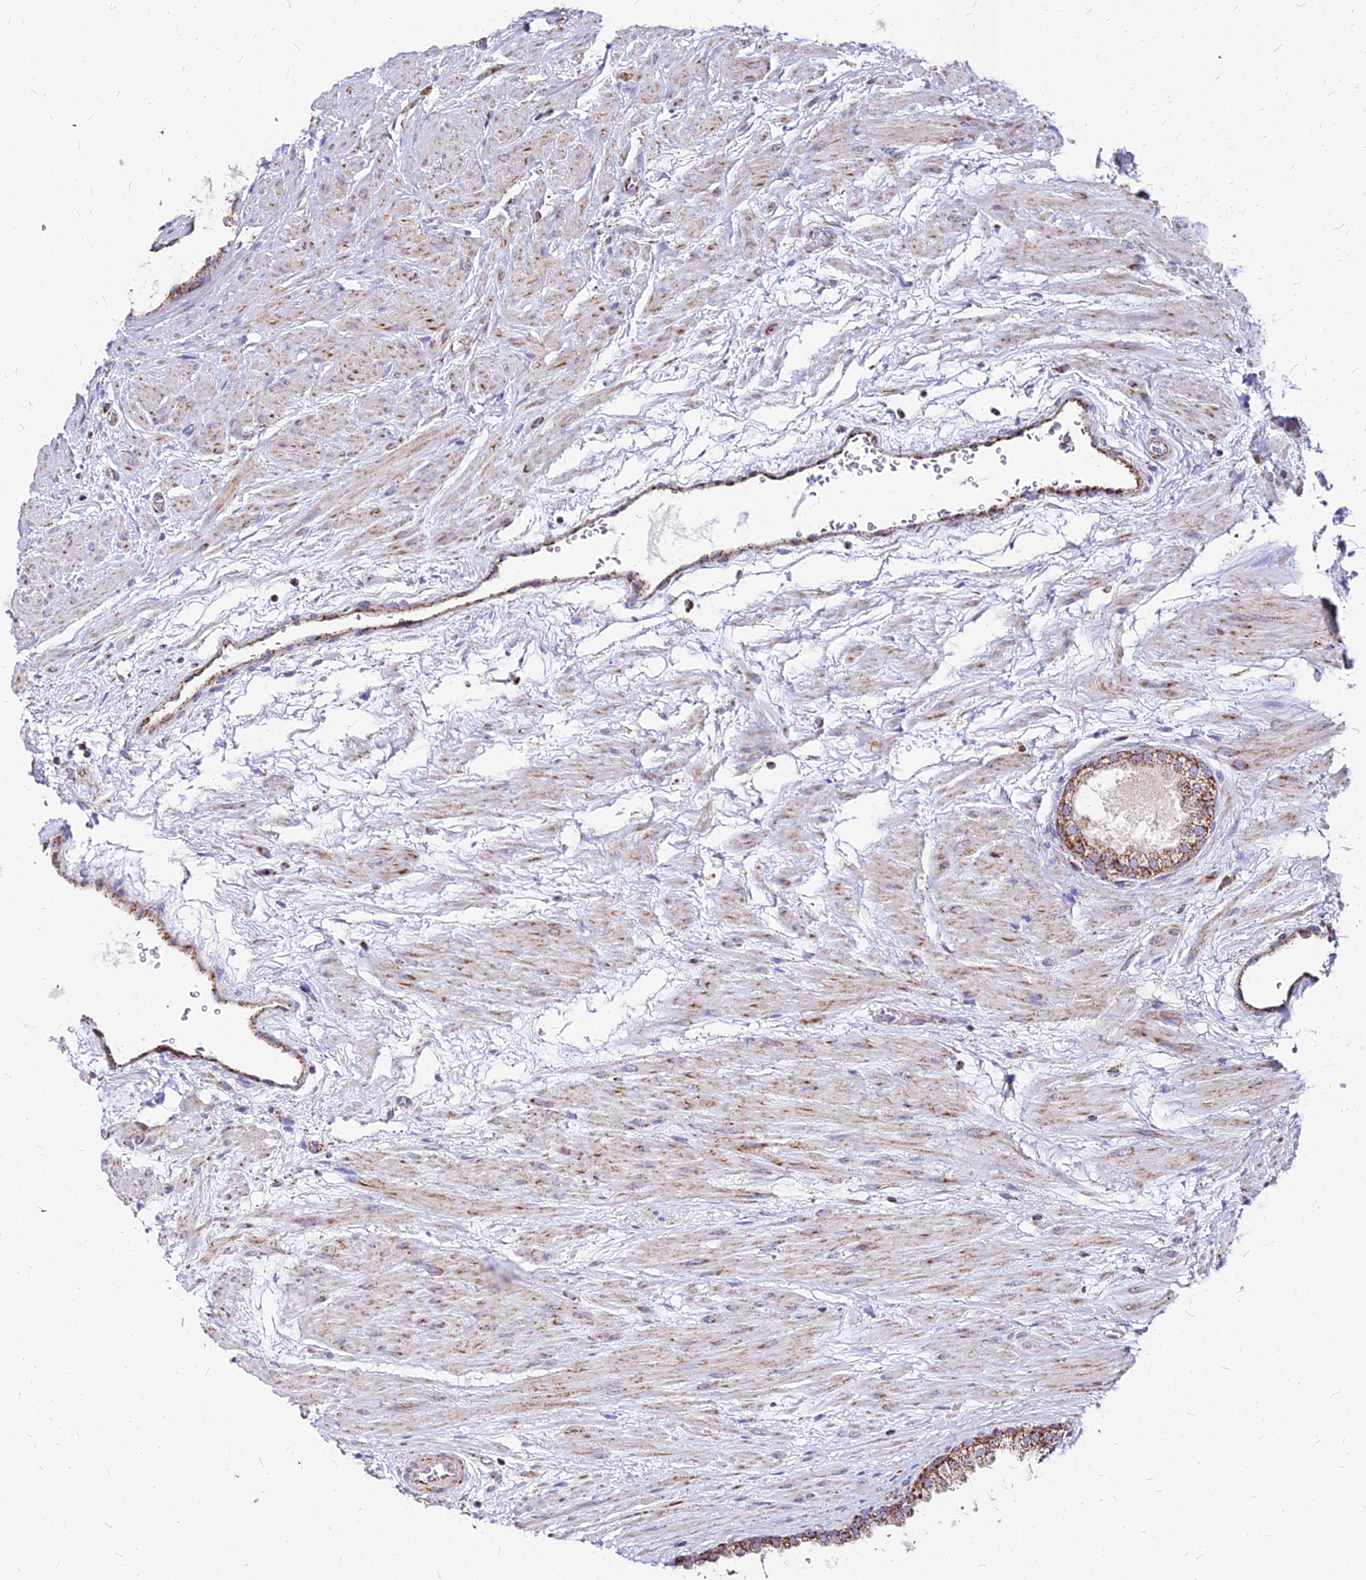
{"staining": {"intensity": "moderate", "quantity": ">75%", "location": "cytoplasmic/membranous"}, "tissue": "prostate", "cell_type": "Glandular cells", "image_type": "normal", "snomed": [{"axis": "morphology", "description": "Normal tissue, NOS"}, {"axis": "topography", "description": "Prostate"}], "caption": "Immunohistochemistry image of benign prostate: human prostate stained using immunohistochemistry demonstrates medium levels of moderate protein expression localized specifically in the cytoplasmic/membranous of glandular cells, appearing as a cytoplasmic/membranous brown color.", "gene": "DLD", "patient": {"sex": "male", "age": 48}}